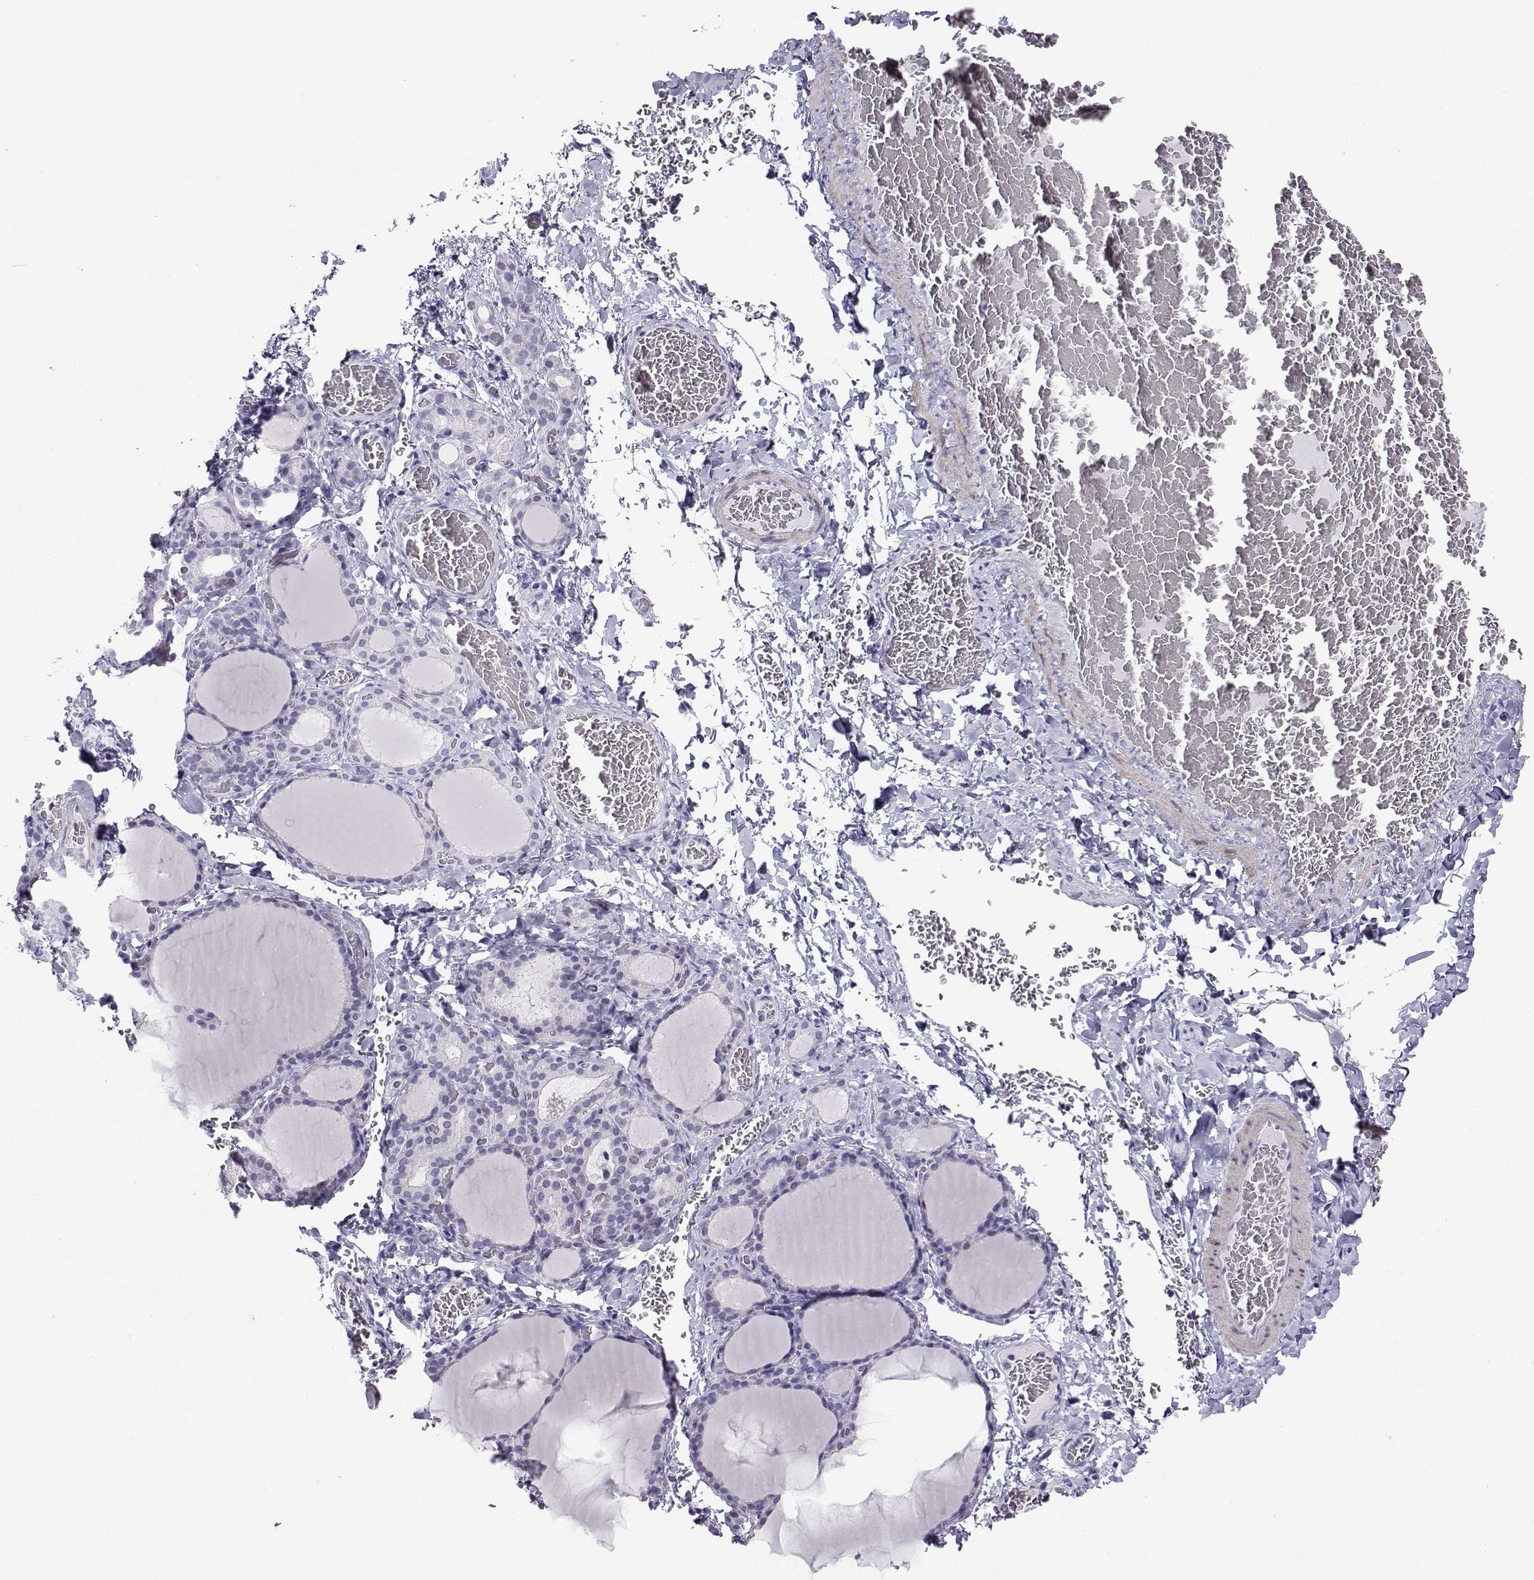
{"staining": {"intensity": "negative", "quantity": "none", "location": "none"}, "tissue": "thyroid gland", "cell_type": "Glandular cells", "image_type": "normal", "snomed": [{"axis": "morphology", "description": "Normal tissue, NOS"}, {"axis": "morphology", "description": "Hyperplasia, NOS"}, {"axis": "topography", "description": "Thyroid gland"}], "caption": "Immunohistochemistry photomicrograph of unremarkable thyroid gland: thyroid gland stained with DAB exhibits no significant protein positivity in glandular cells.", "gene": "KIF17", "patient": {"sex": "female", "age": 27}}